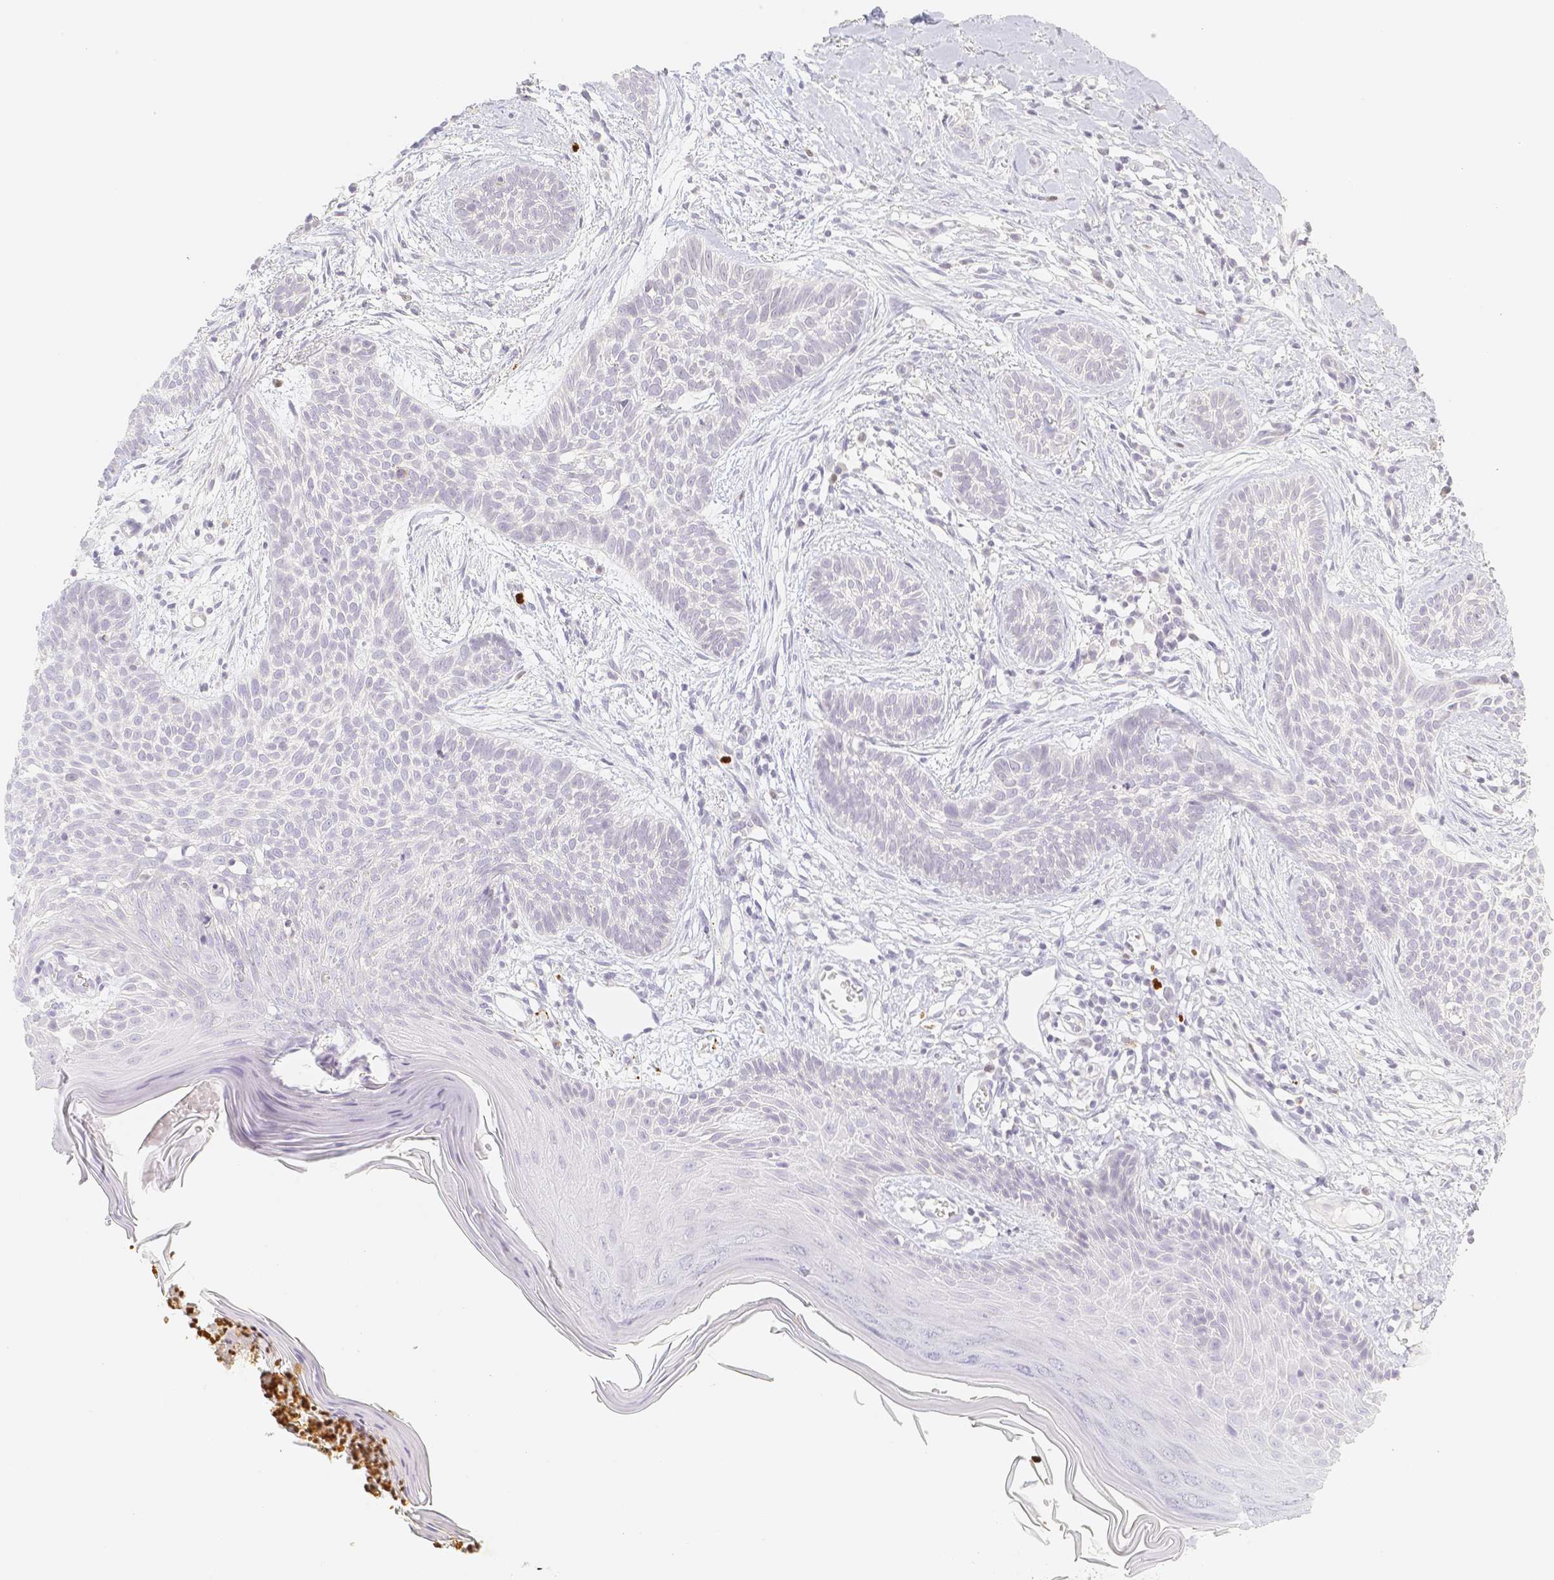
{"staining": {"intensity": "negative", "quantity": "none", "location": "none"}, "tissue": "skin cancer", "cell_type": "Tumor cells", "image_type": "cancer", "snomed": [{"axis": "morphology", "description": "Basal cell carcinoma"}, {"axis": "topography", "description": "Skin"}], "caption": "Human skin basal cell carcinoma stained for a protein using immunohistochemistry exhibits no expression in tumor cells.", "gene": "PADI4", "patient": {"sex": "female", "age": 59}}